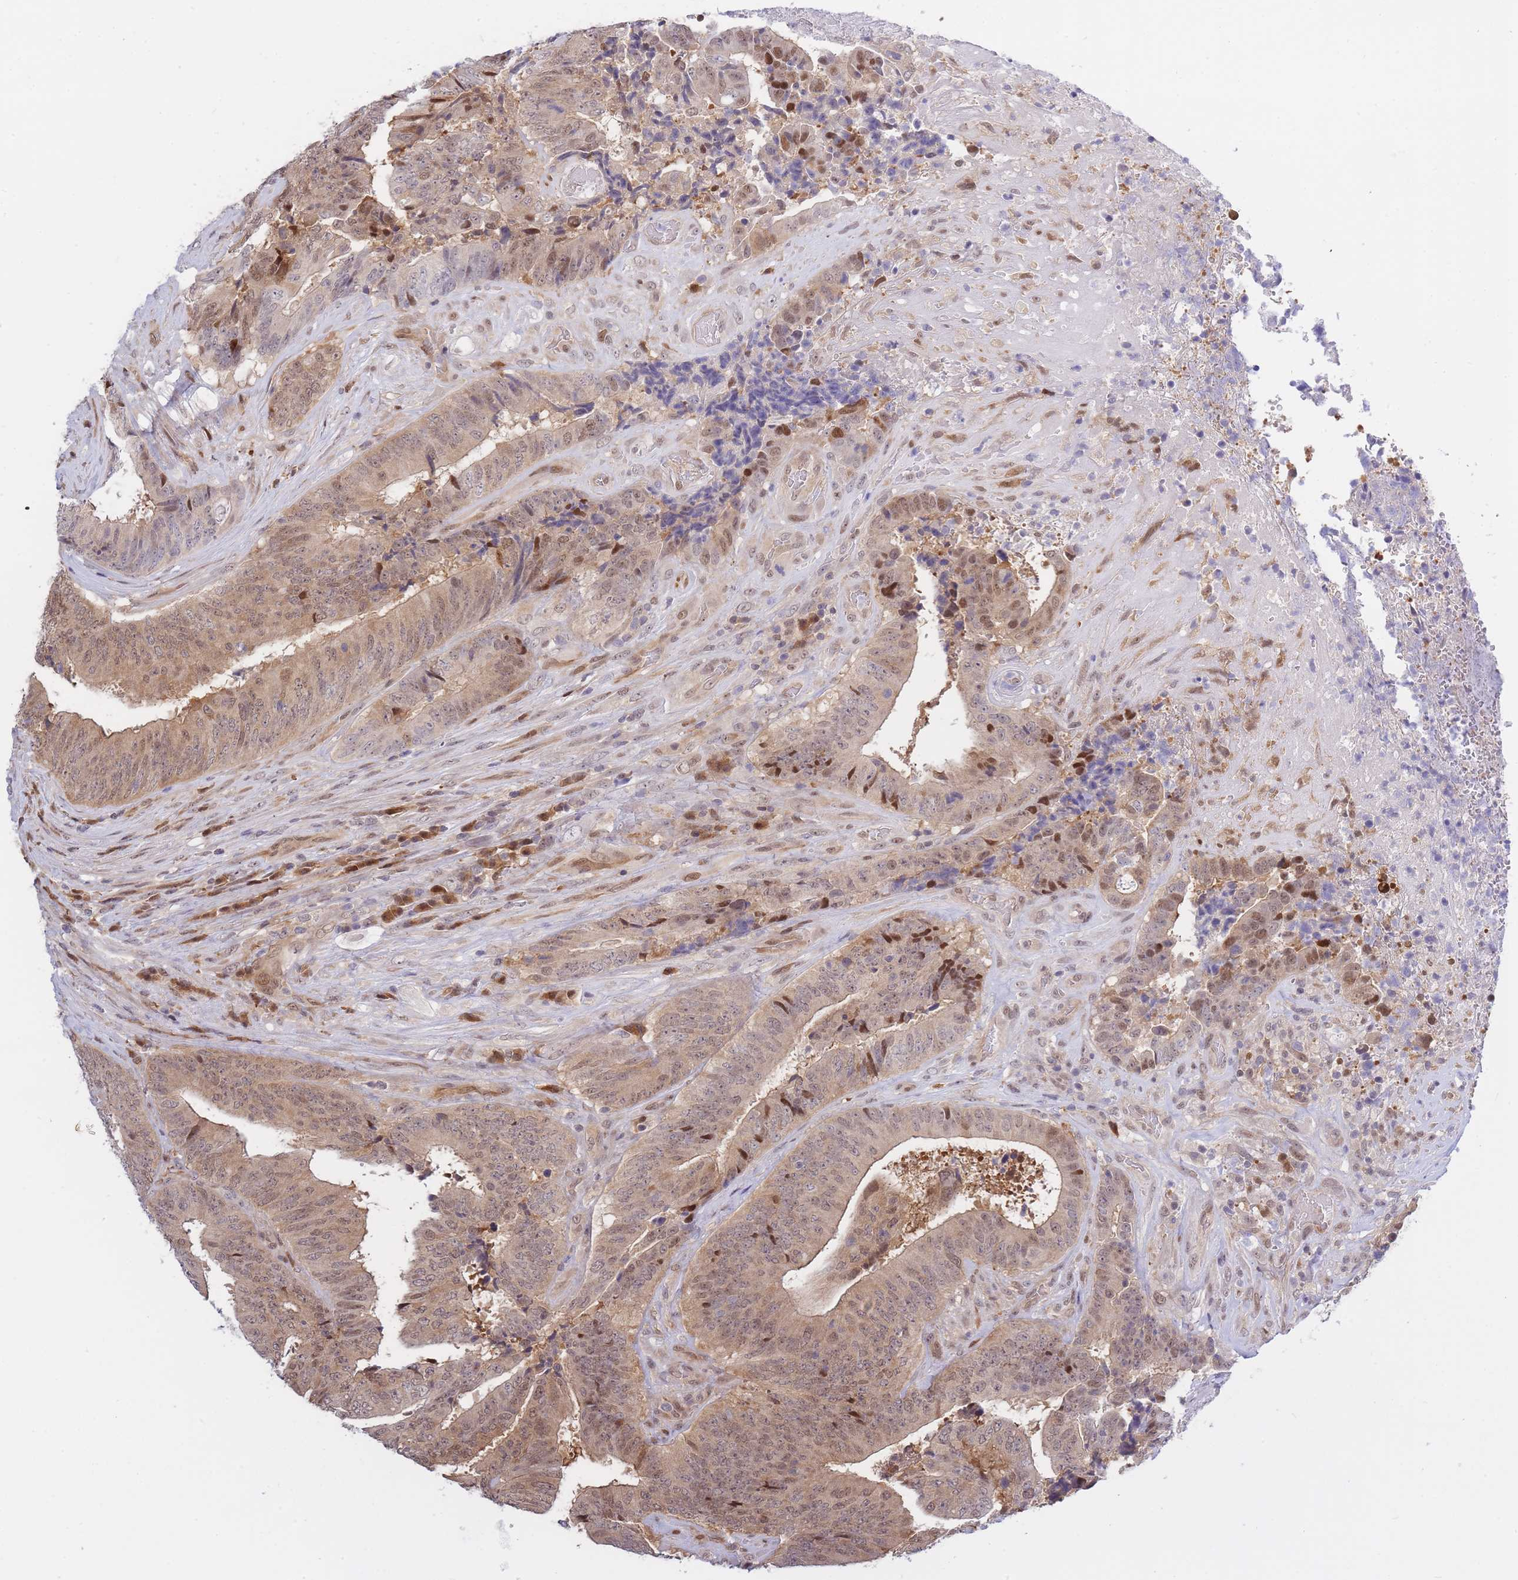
{"staining": {"intensity": "moderate", "quantity": ">75%", "location": "cytoplasmic/membranous,nuclear"}, "tissue": "colorectal cancer", "cell_type": "Tumor cells", "image_type": "cancer", "snomed": [{"axis": "morphology", "description": "Adenocarcinoma, NOS"}, {"axis": "topography", "description": "Rectum"}], "caption": "Moderate cytoplasmic/membranous and nuclear staining is seen in about >75% of tumor cells in adenocarcinoma (colorectal).", "gene": "NSFL1C", "patient": {"sex": "male", "age": 72}}